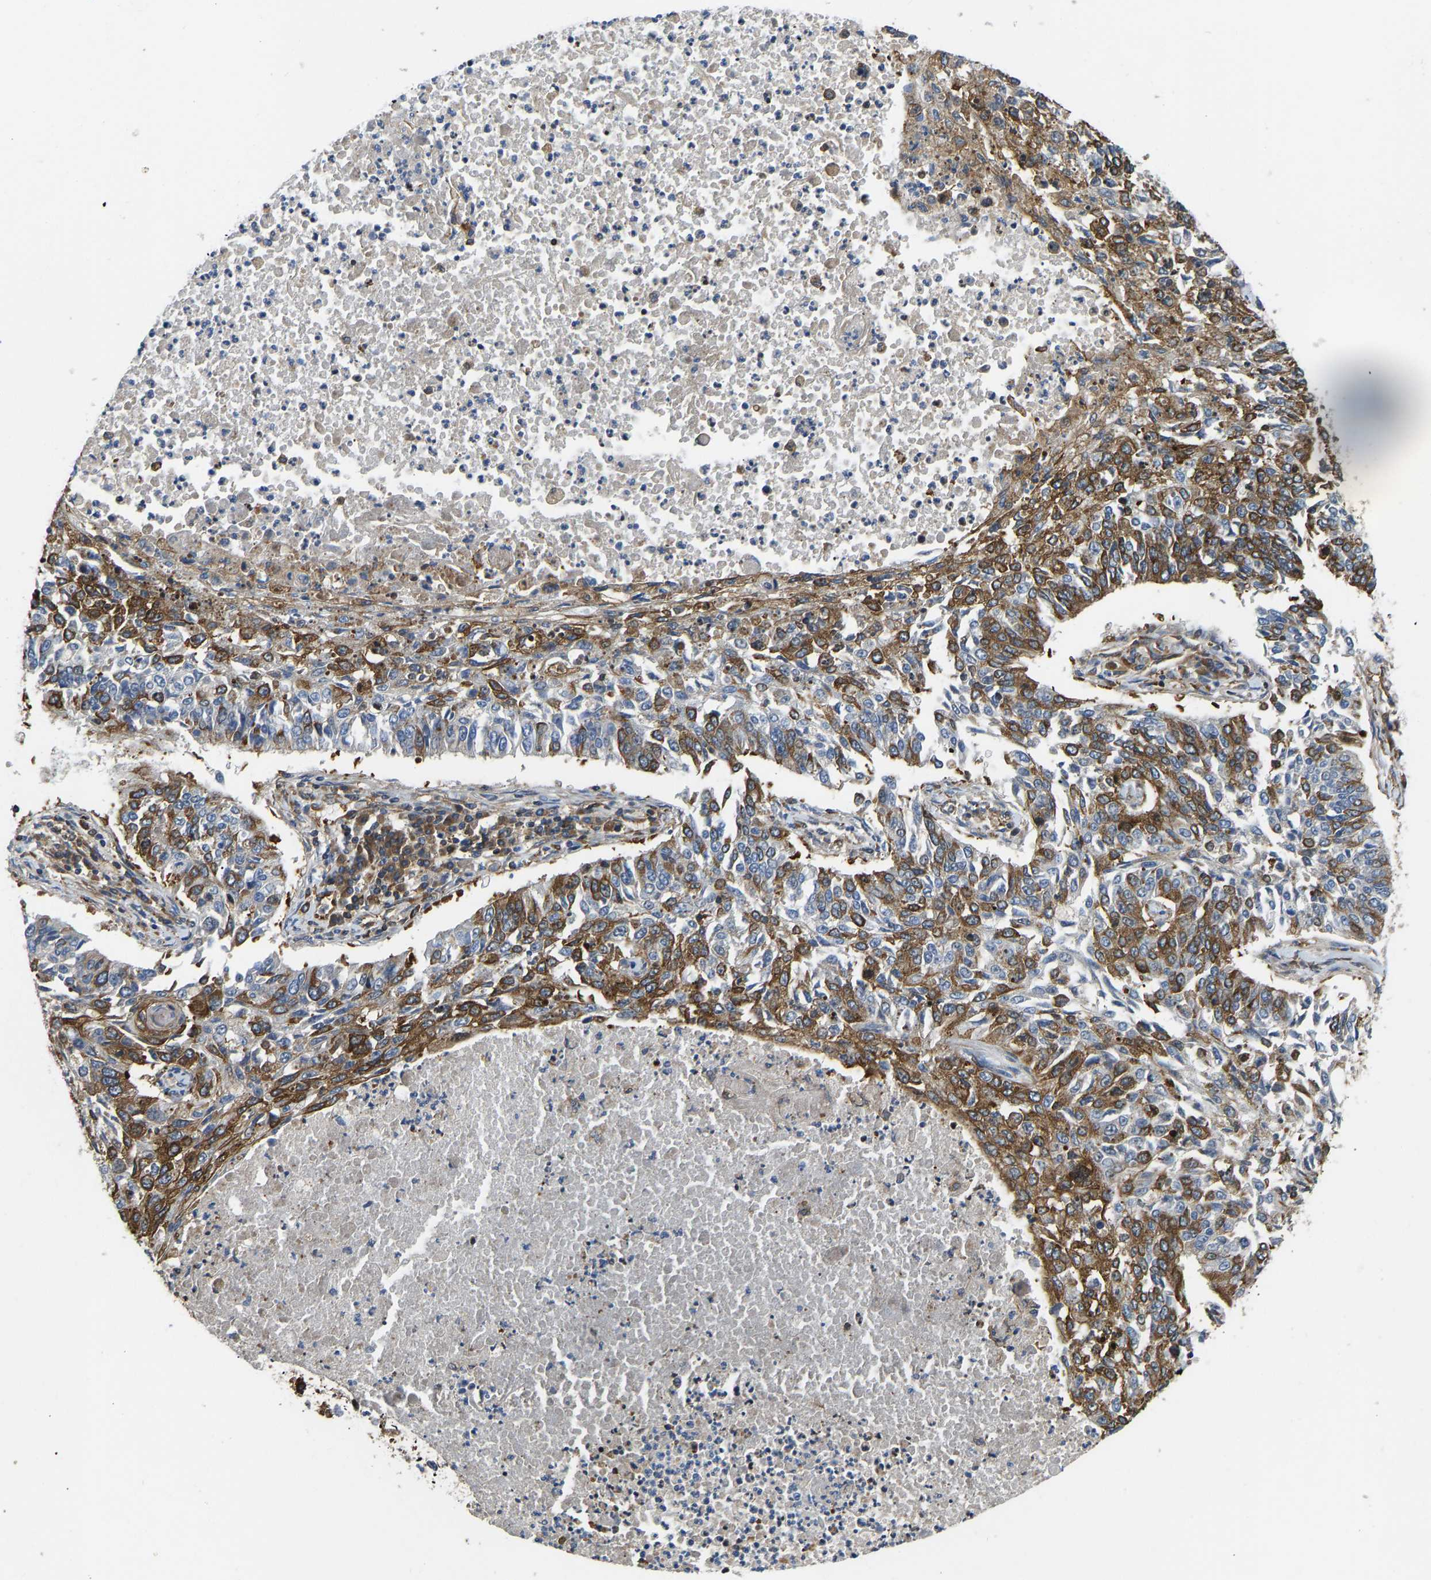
{"staining": {"intensity": "moderate", "quantity": "25%-75%", "location": "cytoplasmic/membranous"}, "tissue": "lung cancer", "cell_type": "Tumor cells", "image_type": "cancer", "snomed": [{"axis": "morphology", "description": "Normal tissue, NOS"}, {"axis": "morphology", "description": "Squamous cell carcinoma, NOS"}, {"axis": "topography", "description": "Cartilage tissue"}, {"axis": "topography", "description": "Bronchus"}, {"axis": "topography", "description": "Lung"}], "caption": "Lung cancer (squamous cell carcinoma) tissue shows moderate cytoplasmic/membranous expression in approximately 25%-75% of tumor cells (Brightfield microscopy of DAB IHC at high magnification).", "gene": "RASGRF2", "patient": {"sex": "female", "age": 49}}